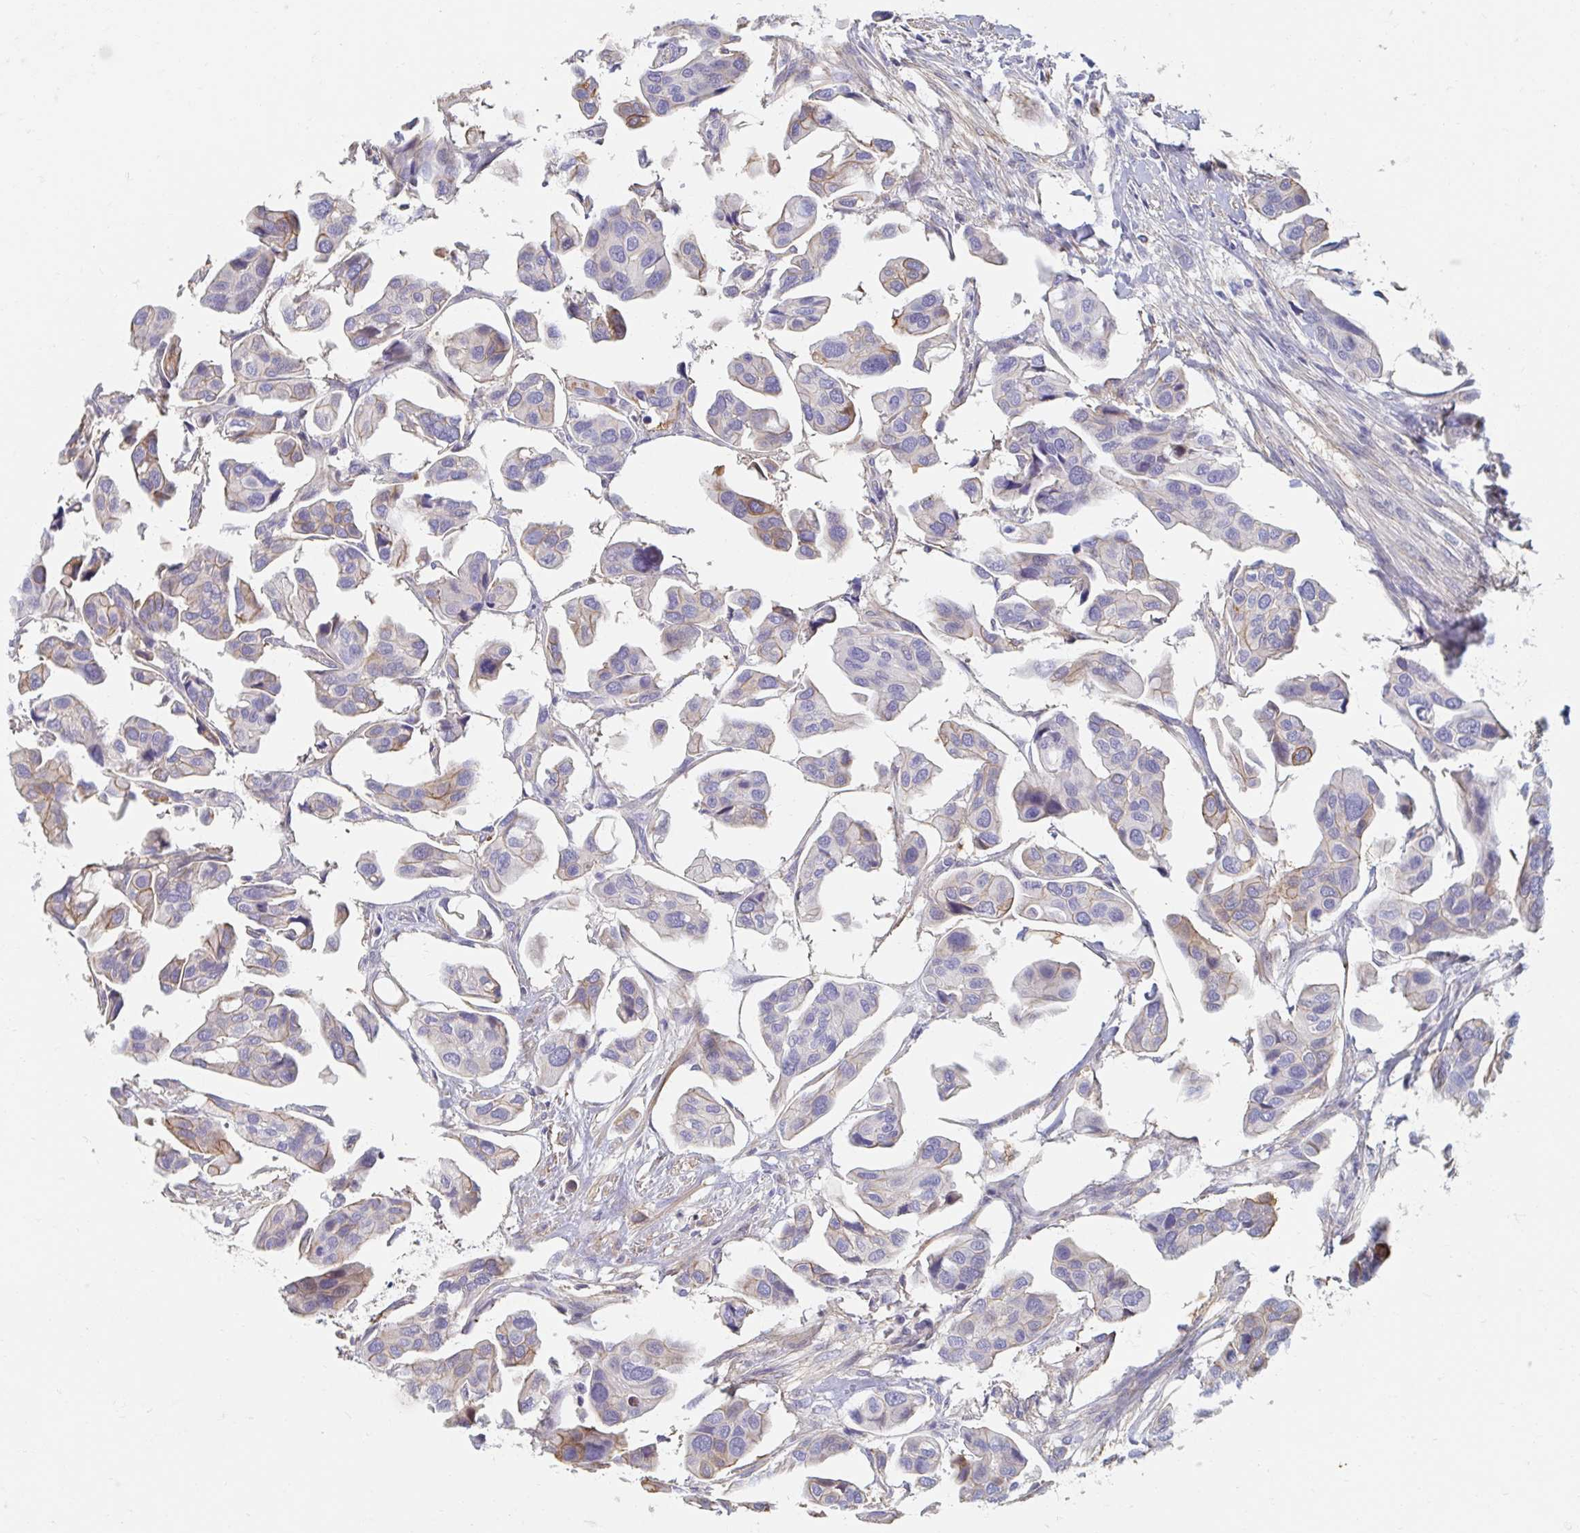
{"staining": {"intensity": "weak", "quantity": "<25%", "location": "cytoplasmic/membranous"}, "tissue": "renal cancer", "cell_type": "Tumor cells", "image_type": "cancer", "snomed": [{"axis": "morphology", "description": "Adenocarcinoma, NOS"}, {"axis": "topography", "description": "Urinary bladder"}], "caption": "The histopathology image exhibits no staining of tumor cells in adenocarcinoma (renal).", "gene": "MYLK2", "patient": {"sex": "male", "age": 61}}